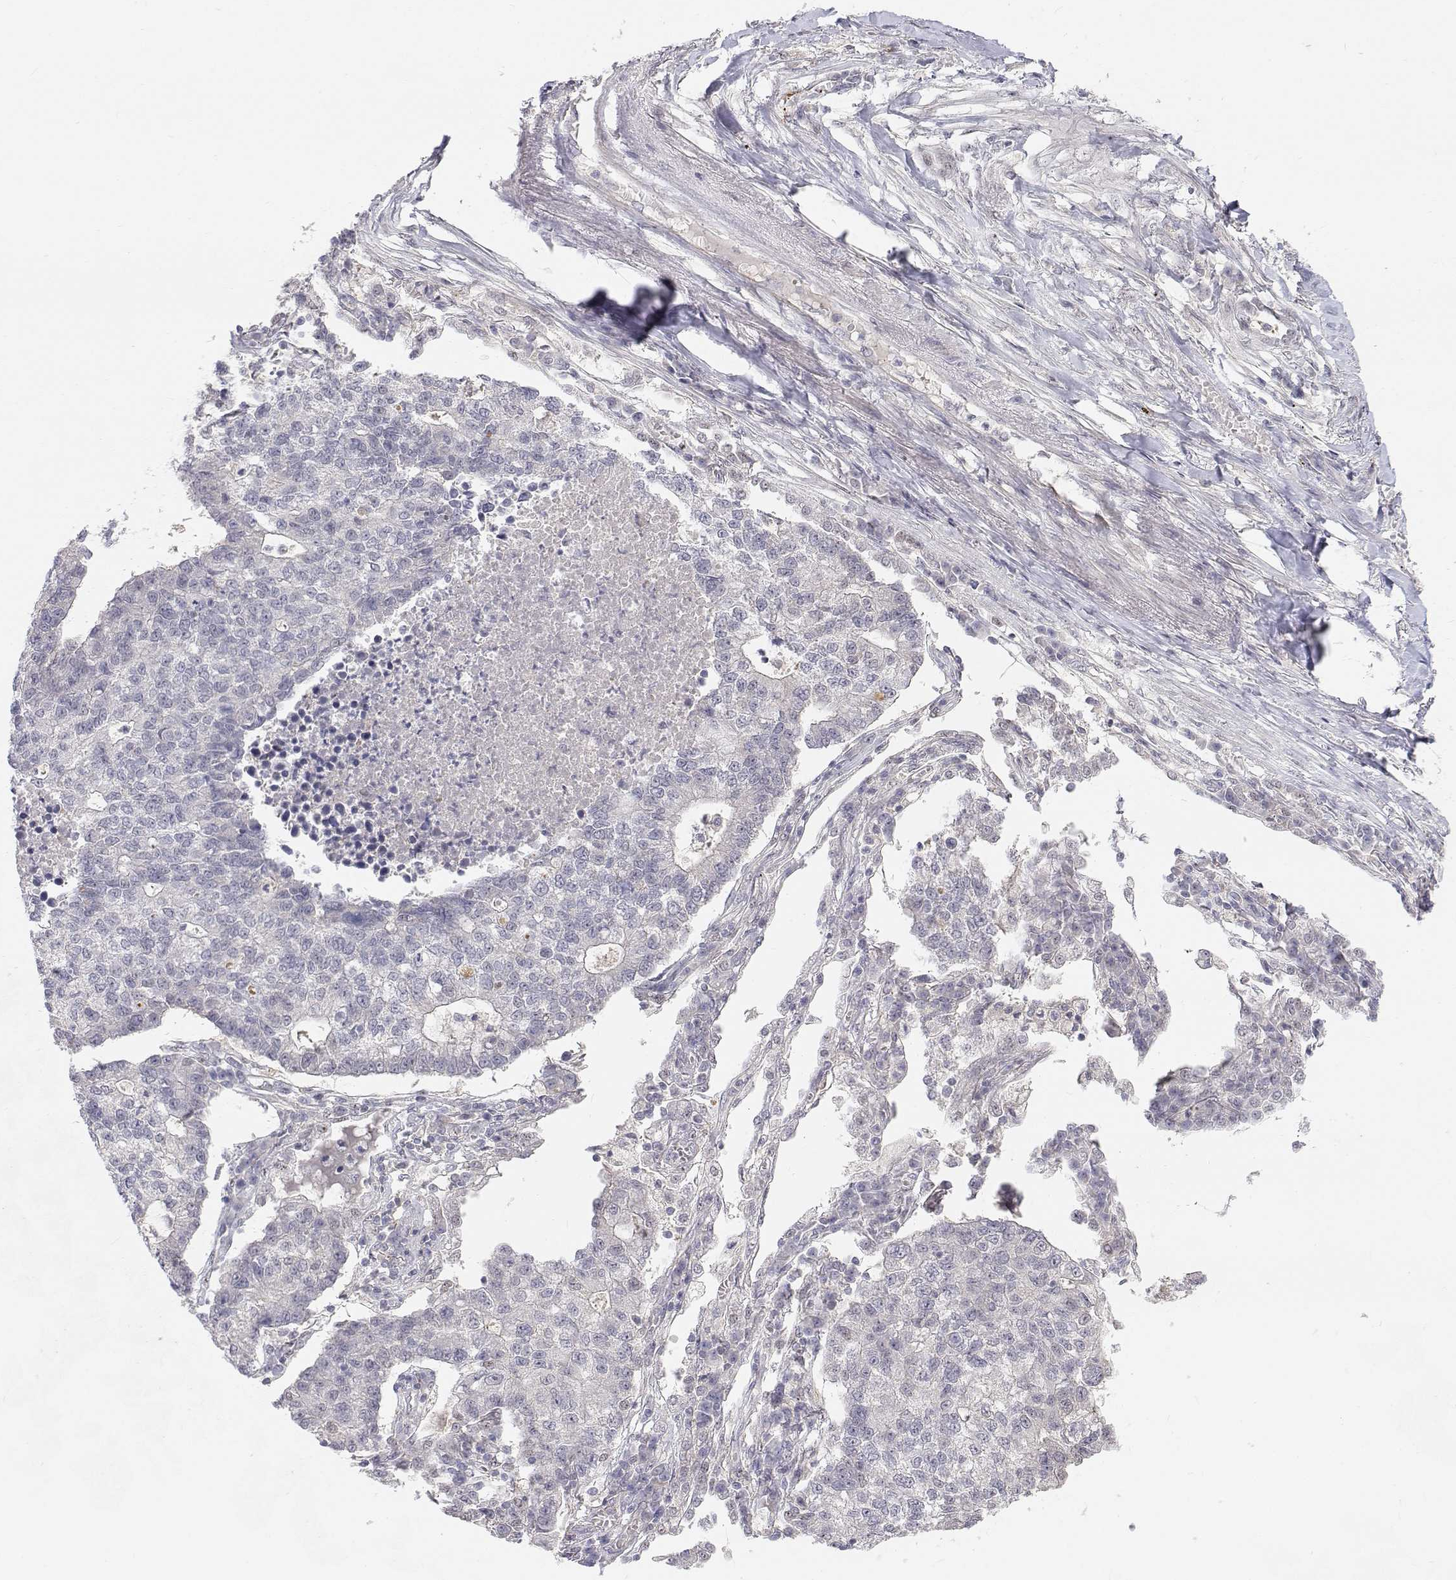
{"staining": {"intensity": "negative", "quantity": "none", "location": "none"}, "tissue": "lung cancer", "cell_type": "Tumor cells", "image_type": "cancer", "snomed": [{"axis": "morphology", "description": "Adenocarcinoma, NOS"}, {"axis": "topography", "description": "Lung"}], "caption": "Protein analysis of adenocarcinoma (lung) demonstrates no significant expression in tumor cells.", "gene": "MYPN", "patient": {"sex": "male", "age": 57}}